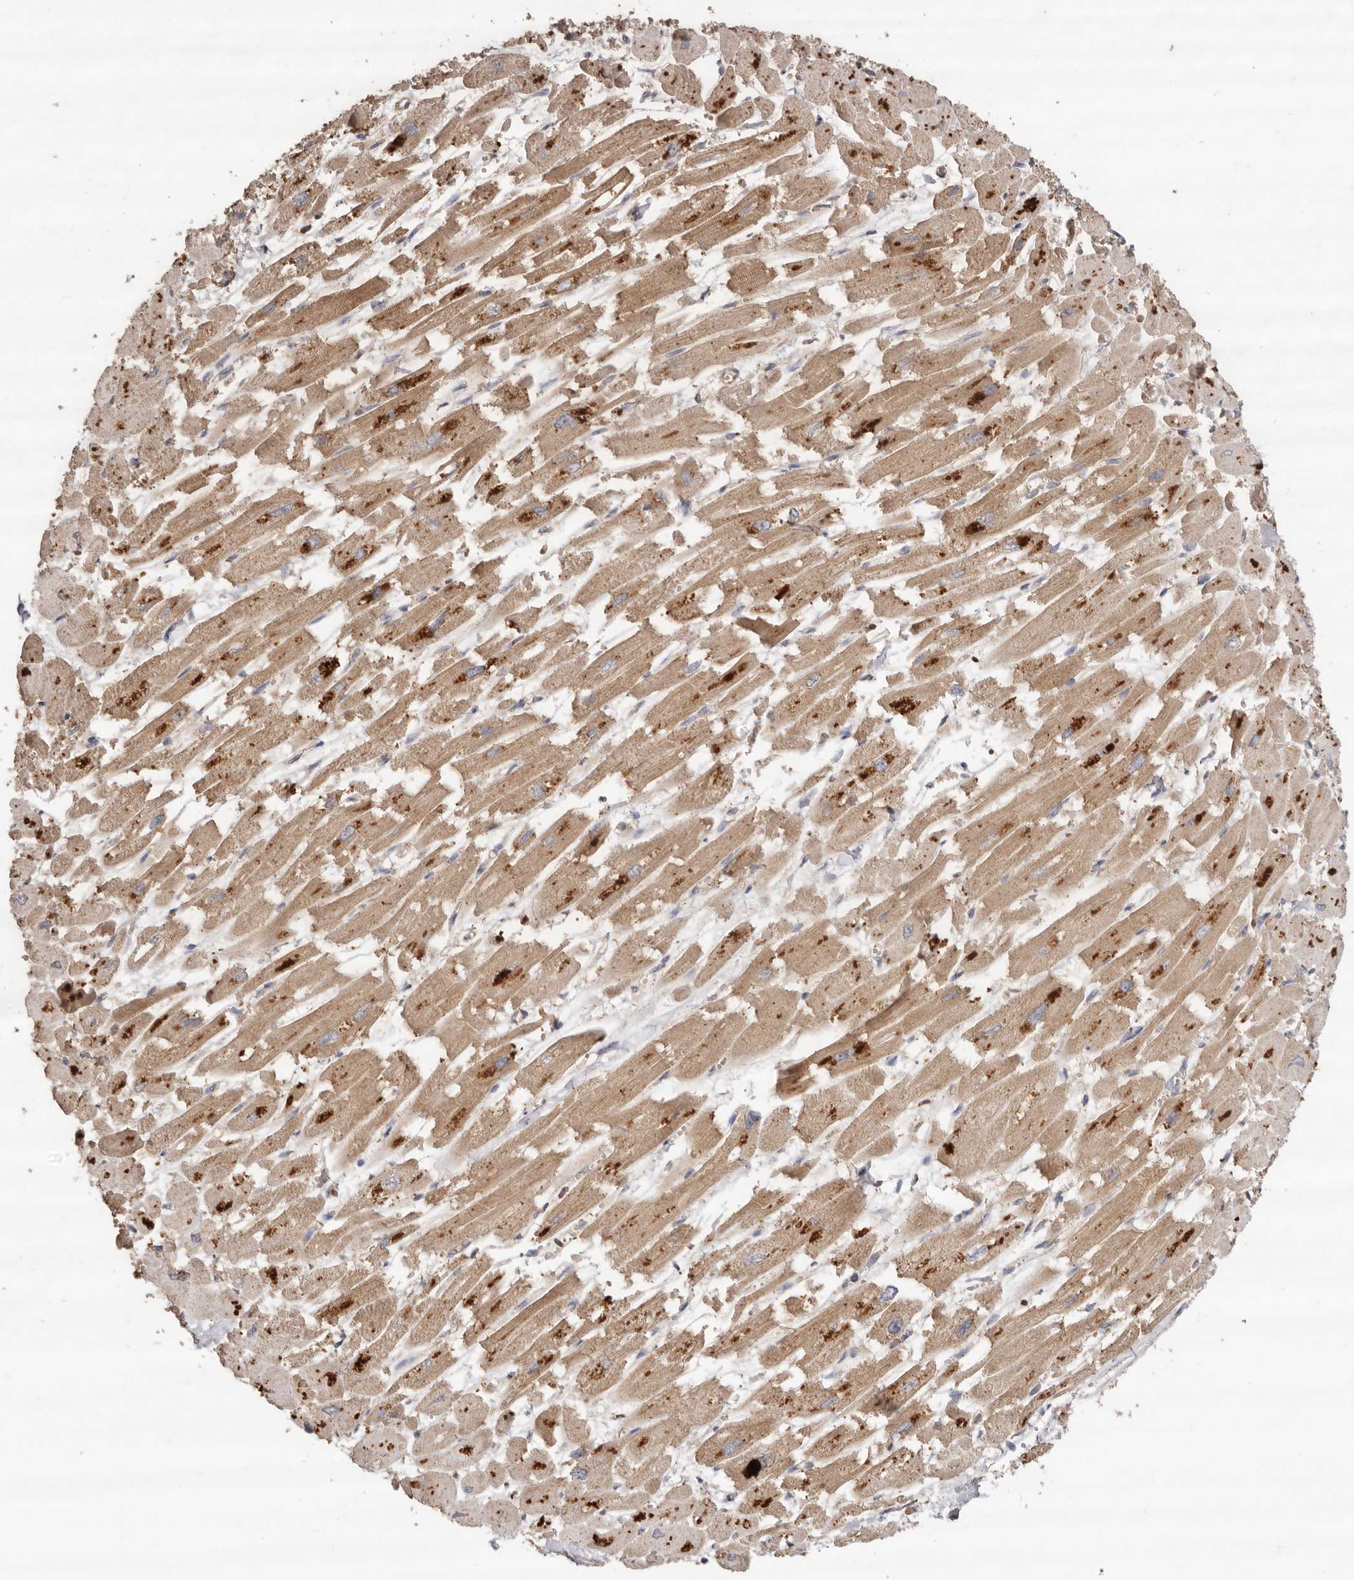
{"staining": {"intensity": "moderate", "quantity": ">75%", "location": "cytoplasmic/membranous"}, "tissue": "heart muscle", "cell_type": "Cardiomyocytes", "image_type": "normal", "snomed": [{"axis": "morphology", "description": "Normal tissue, NOS"}, {"axis": "topography", "description": "Heart"}], "caption": "Brown immunohistochemical staining in benign human heart muscle exhibits moderate cytoplasmic/membranous staining in about >75% of cardiomyocytes.", "gene": "RWDD1", "patient": {"sex": "male", "age": 54}}